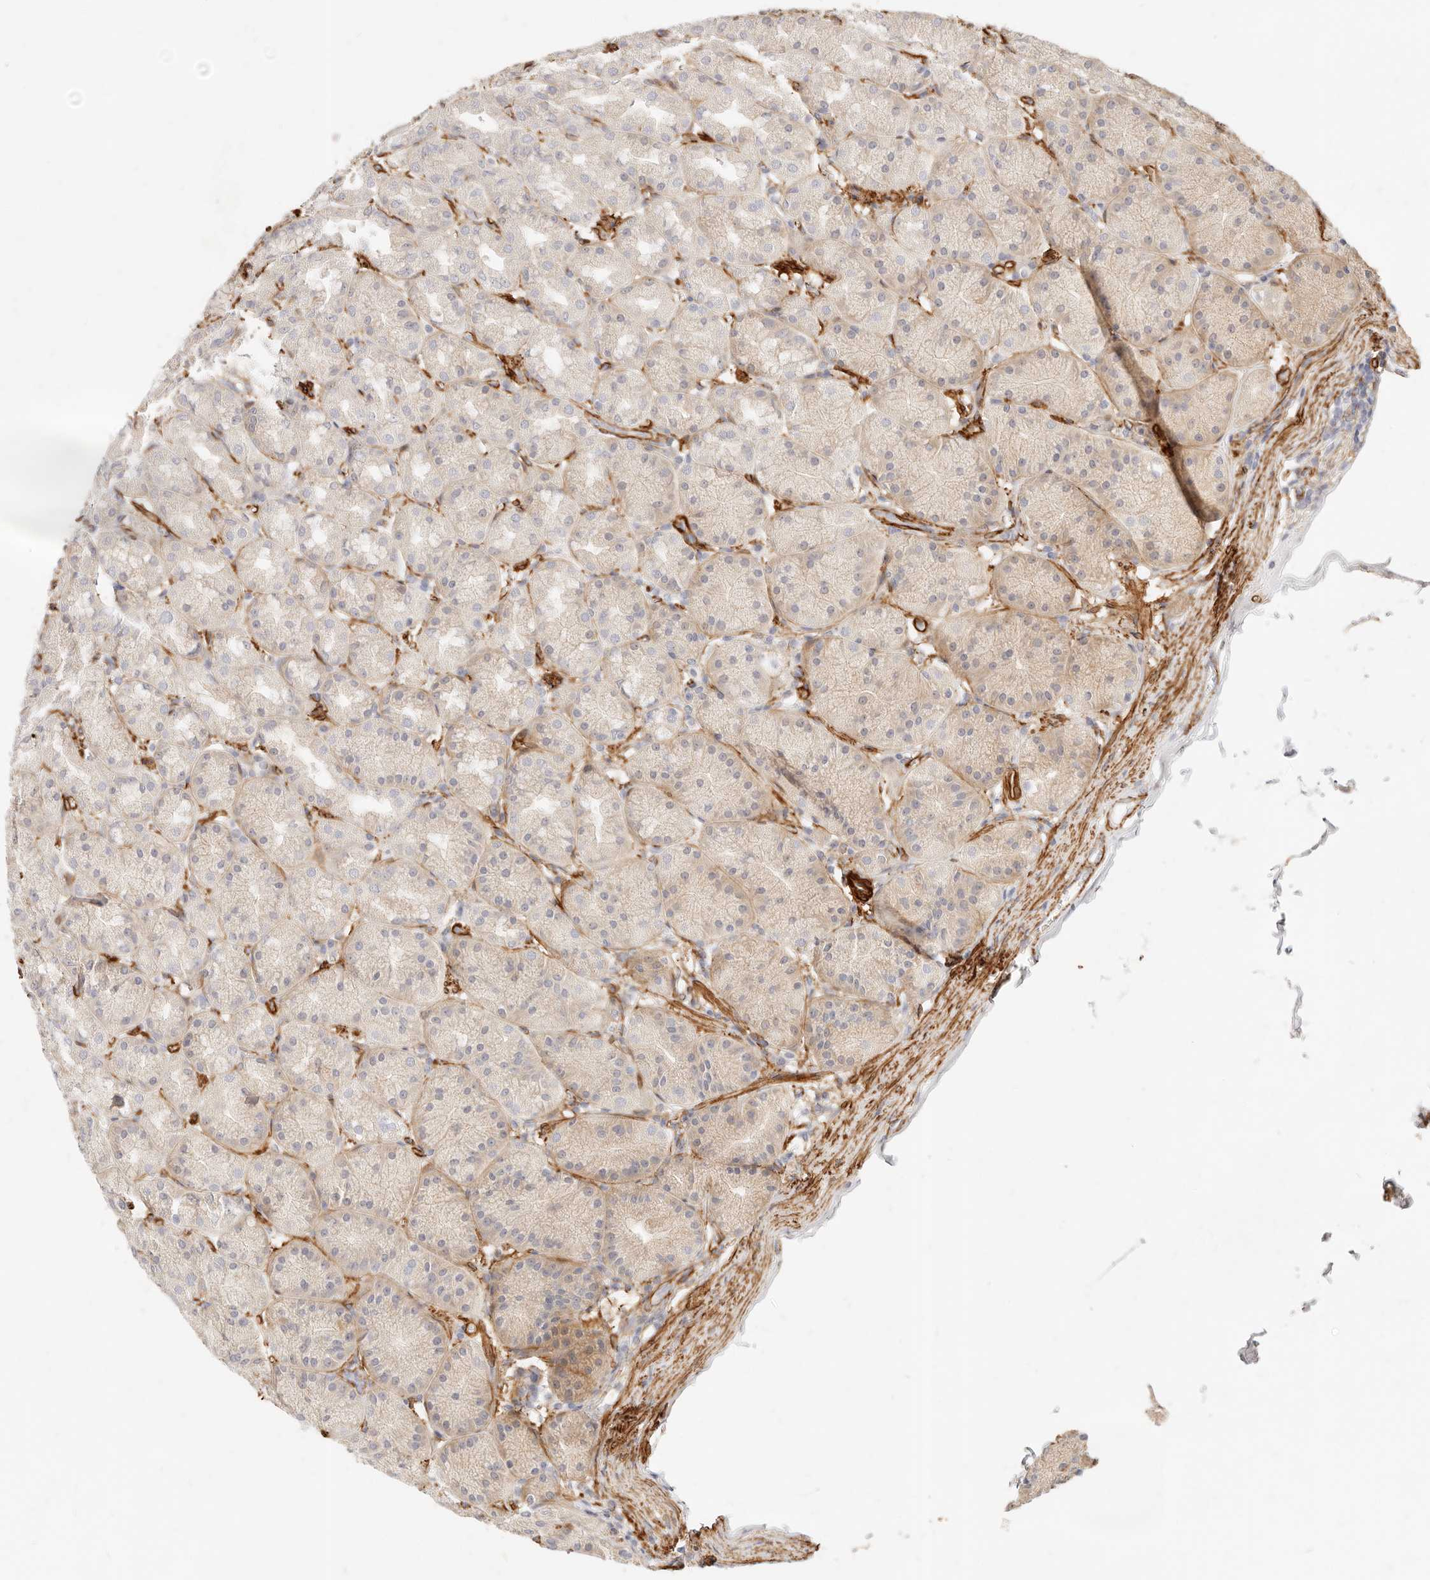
{"staining": {"intensity": "weak", "quantity": "25%-75%", "location": "cytoplasmic/membranous"}, "tissue": "stomach", "cell_type": "Glandular cells", "image_type": "normal", "snomed": [{"axis": "morphology", "description": "Normal tissue, NOS"}, {"axis": "topography", "description": "Stomach"}], "caption": "Protein positivity by immunohistochemistry reveals weak cytoplasmic/membranous positivity in about 25%-75% of glandular cells in benign stomach. (DAB (3,3'-diaminobenzidine) = brown stain, brightfield microscopy at high magnification).", "gene": "TMTC2", "patient": {"sex": "male", "age": 42}}